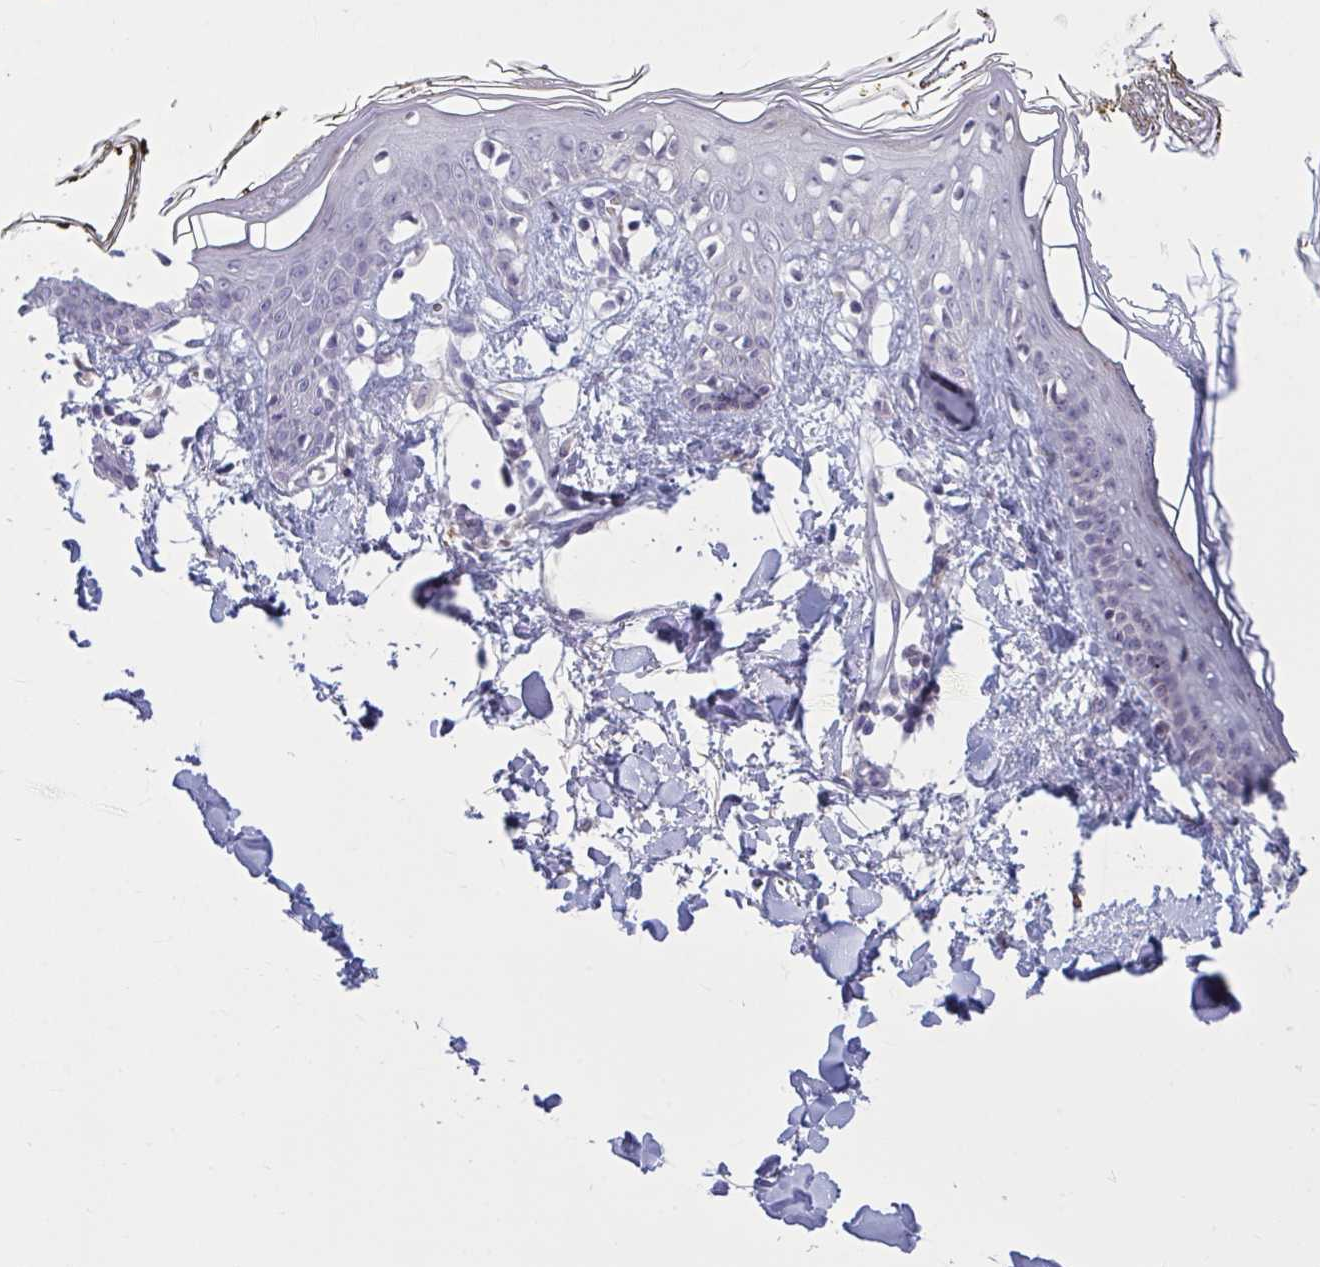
{"staining": {"intensity": "negative", "quantity": "none", "location": "none"}, "tissue": "skin", "cell_type": "Fibroblasts", "image_type": "normal", "snomed": [{"axis": "morphology", "description": "Normal tissue, NOS"}, {"axis": "topography", "description": "Skin"}], "caption": "IHC micrograph of unremarkable human skin stained for a protein (brown), which shows no expression in fibroblasts. (Stains: DAB (3,3'-diaminobenzidine) IHC with hematoxylin counter stain, Microscopy: brightfield microscopy at high magnification).", "gene": "CNGB3", "patient": {"sex": "female", "age": 34}}